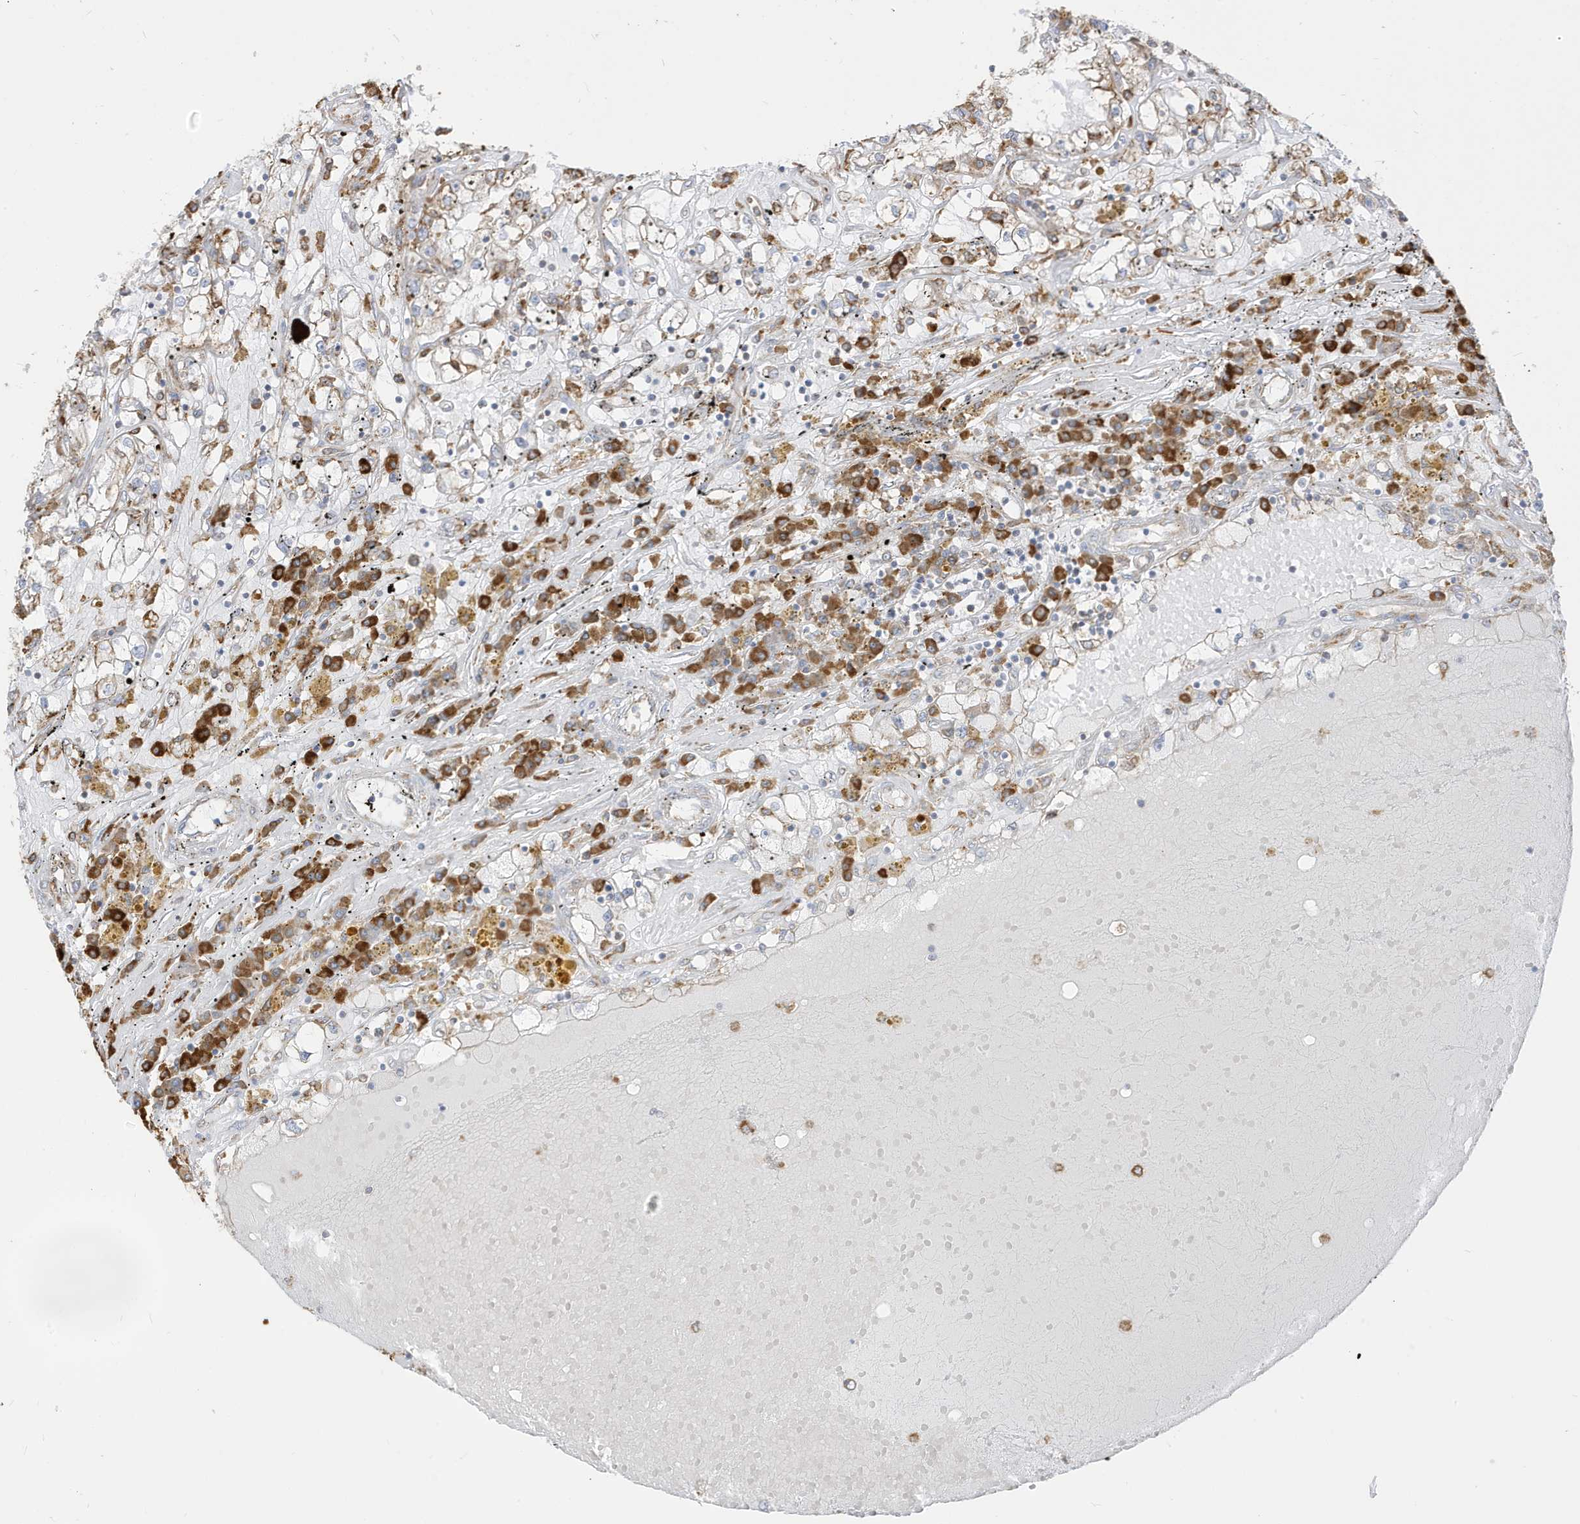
{"staining": {"intensity": "weak", "quantity": ">75%", "location": "cytoplasmic/membranous"}, "tissue": "renal cancer", "cell_type": "Tumor cells", "image_type": "cancer", "snomed": [{"axis": "morphology", "description": "Adenocarcinoma, NOS"}, {"axis": "topography", "description": "Kidney"}], "caption": "About >75% of tumor cells in human renal adenocarcinoma exhibit weak cytoplasmic/membranous protein staining as visualized by brown immunohistochemical staining.", "gene": "PDIA6", "patient": {"sex": "male", "age": 56}}